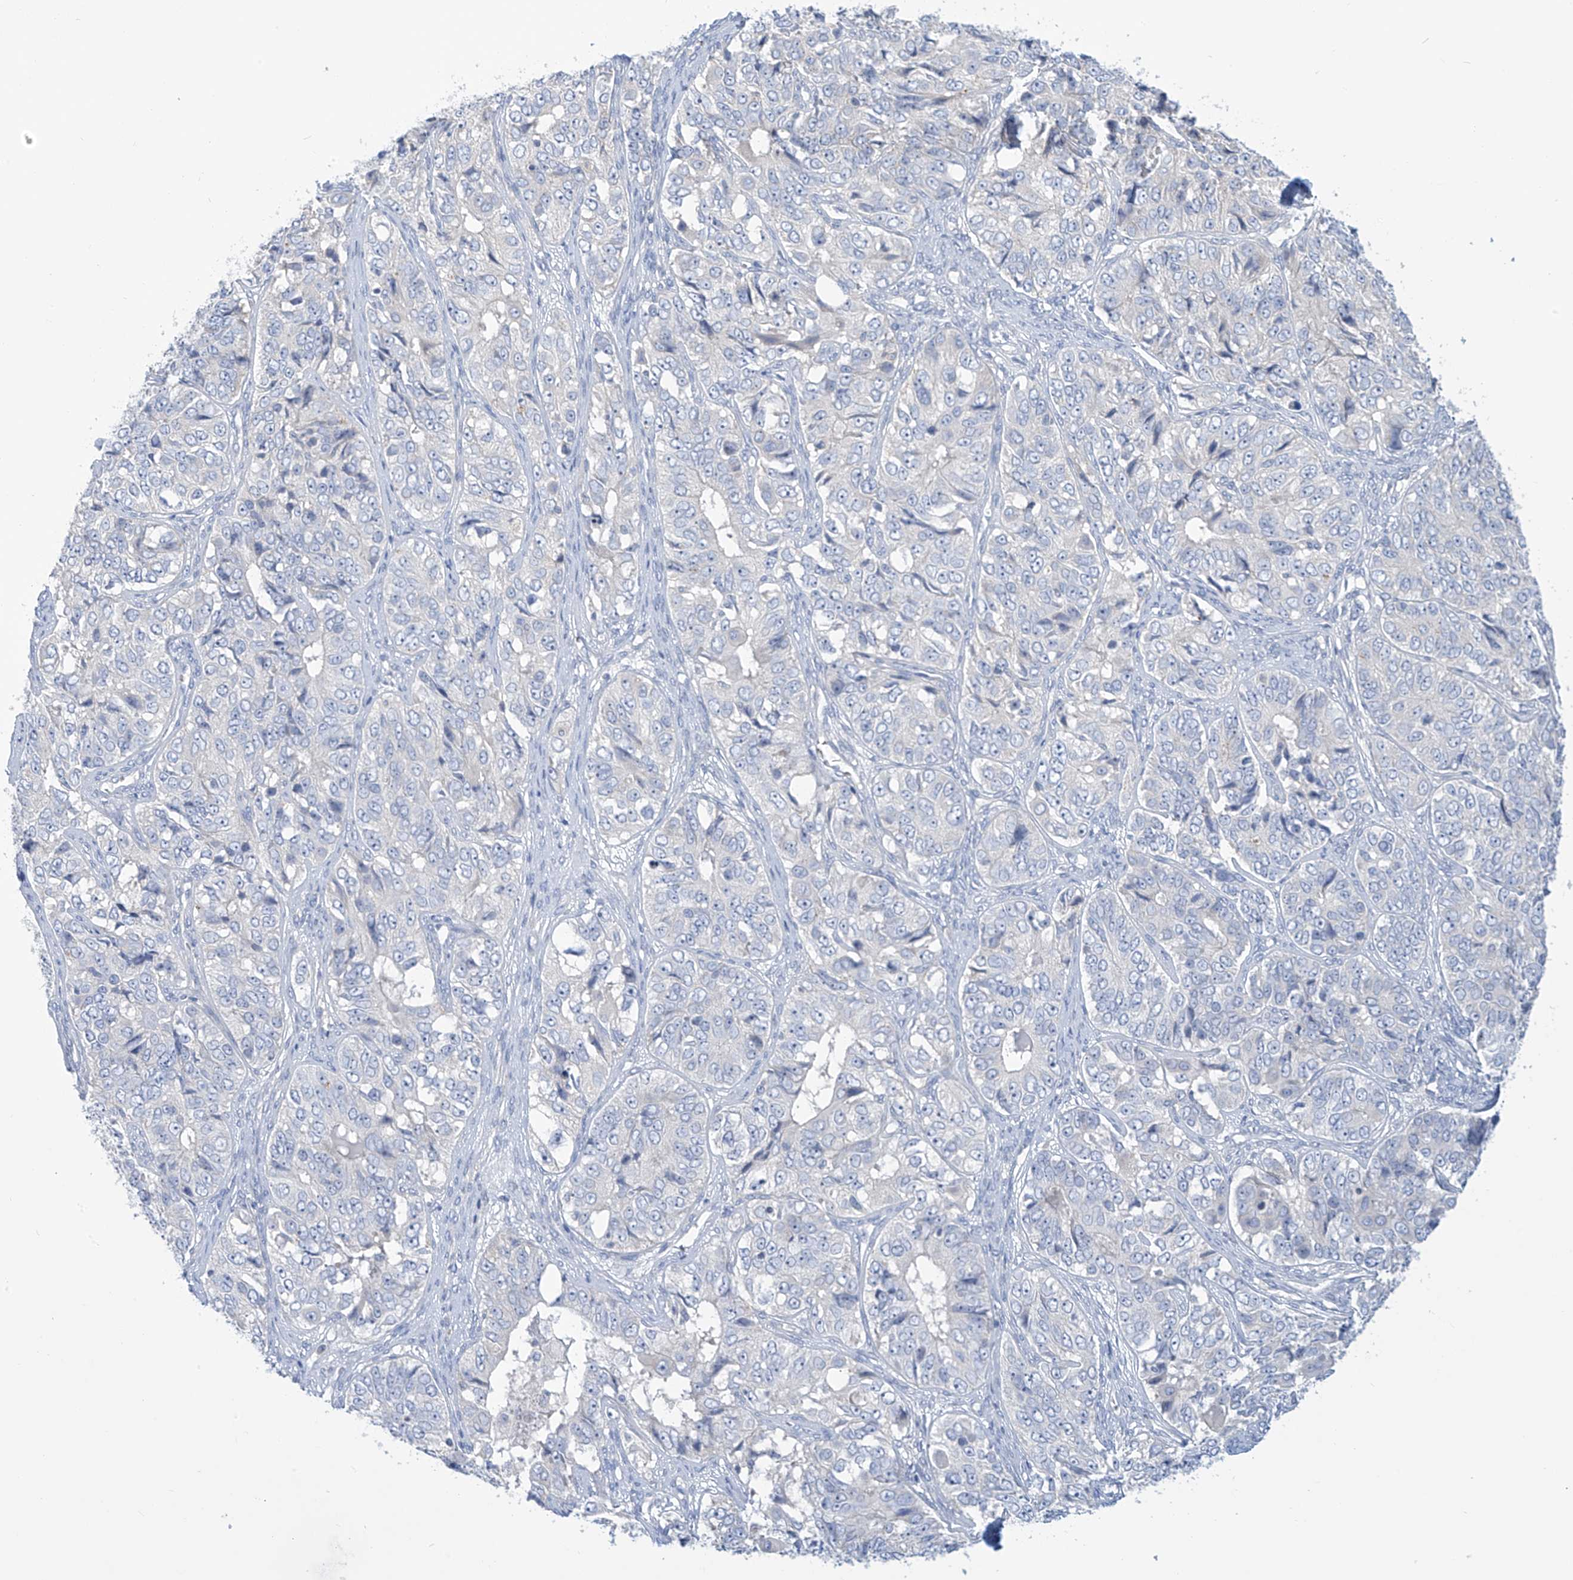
{"staining": {"intensity": "negative", "quantity": "none", "location": "none"}, "tissue": "ovarian cancer", "cell_type": "Tumor cells", "image_type": "cancer", "snomed": [{"axis": "morphology", "description": "Carcinoma, endometroid"}, {"axis": "topography", "description": "Ovary"}], "caption": "Immunohistochemistry (IHC) photomicrograph of human ovarian cancer (endometroid carcinoma) stained for a protein (brown), which reveals no staining in tumor cells. (Brightfield microscopy of DAB immunohistochemistry (IHC) at high magnification).", "gene": "FABP2", "patient": {"sex": "female", "age": 51}}